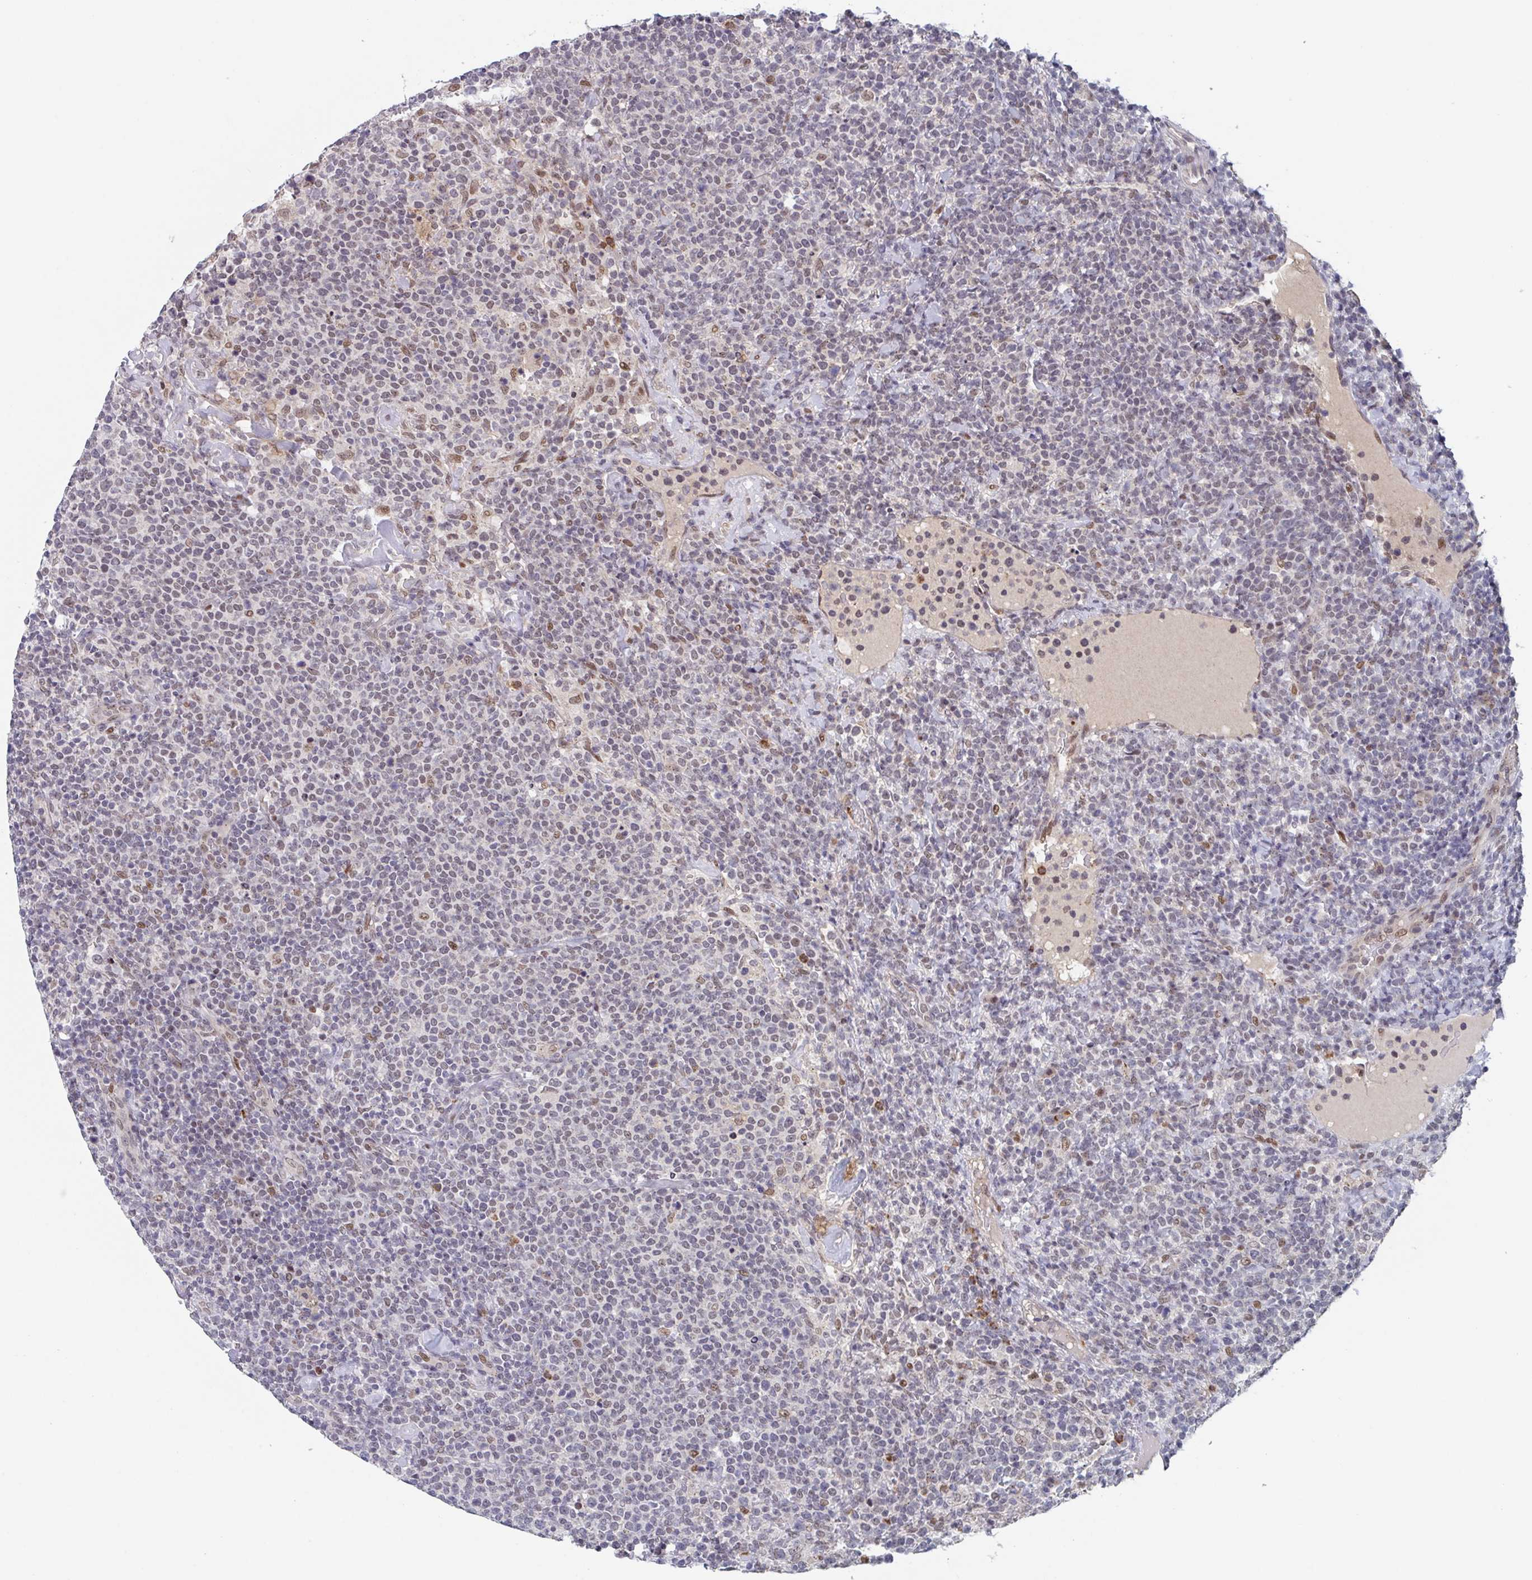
{"staining": {"intensity": "moderate", "quantity": "<25%", "location": "nuclear"}, "tissue": "lymphoma", "cell_type": "Tumor cells", "image_type": "cancer", "snomed": [{"axis": "morphology", "description": "Malignant lymphoma, non-Hodgkin's type, High grade"}, {"axis": "topography", "description": "Lymph node"}], "caption": "Immunohistochemical staining of human high-grade malignant lymphoma, non-Hodgkin's type demonstrates low levels of moderate nuclear protein staining in approximately <25% of tumor cells.", "gene": "RNF212", "patient": {"sex": "male", "age": 61}}